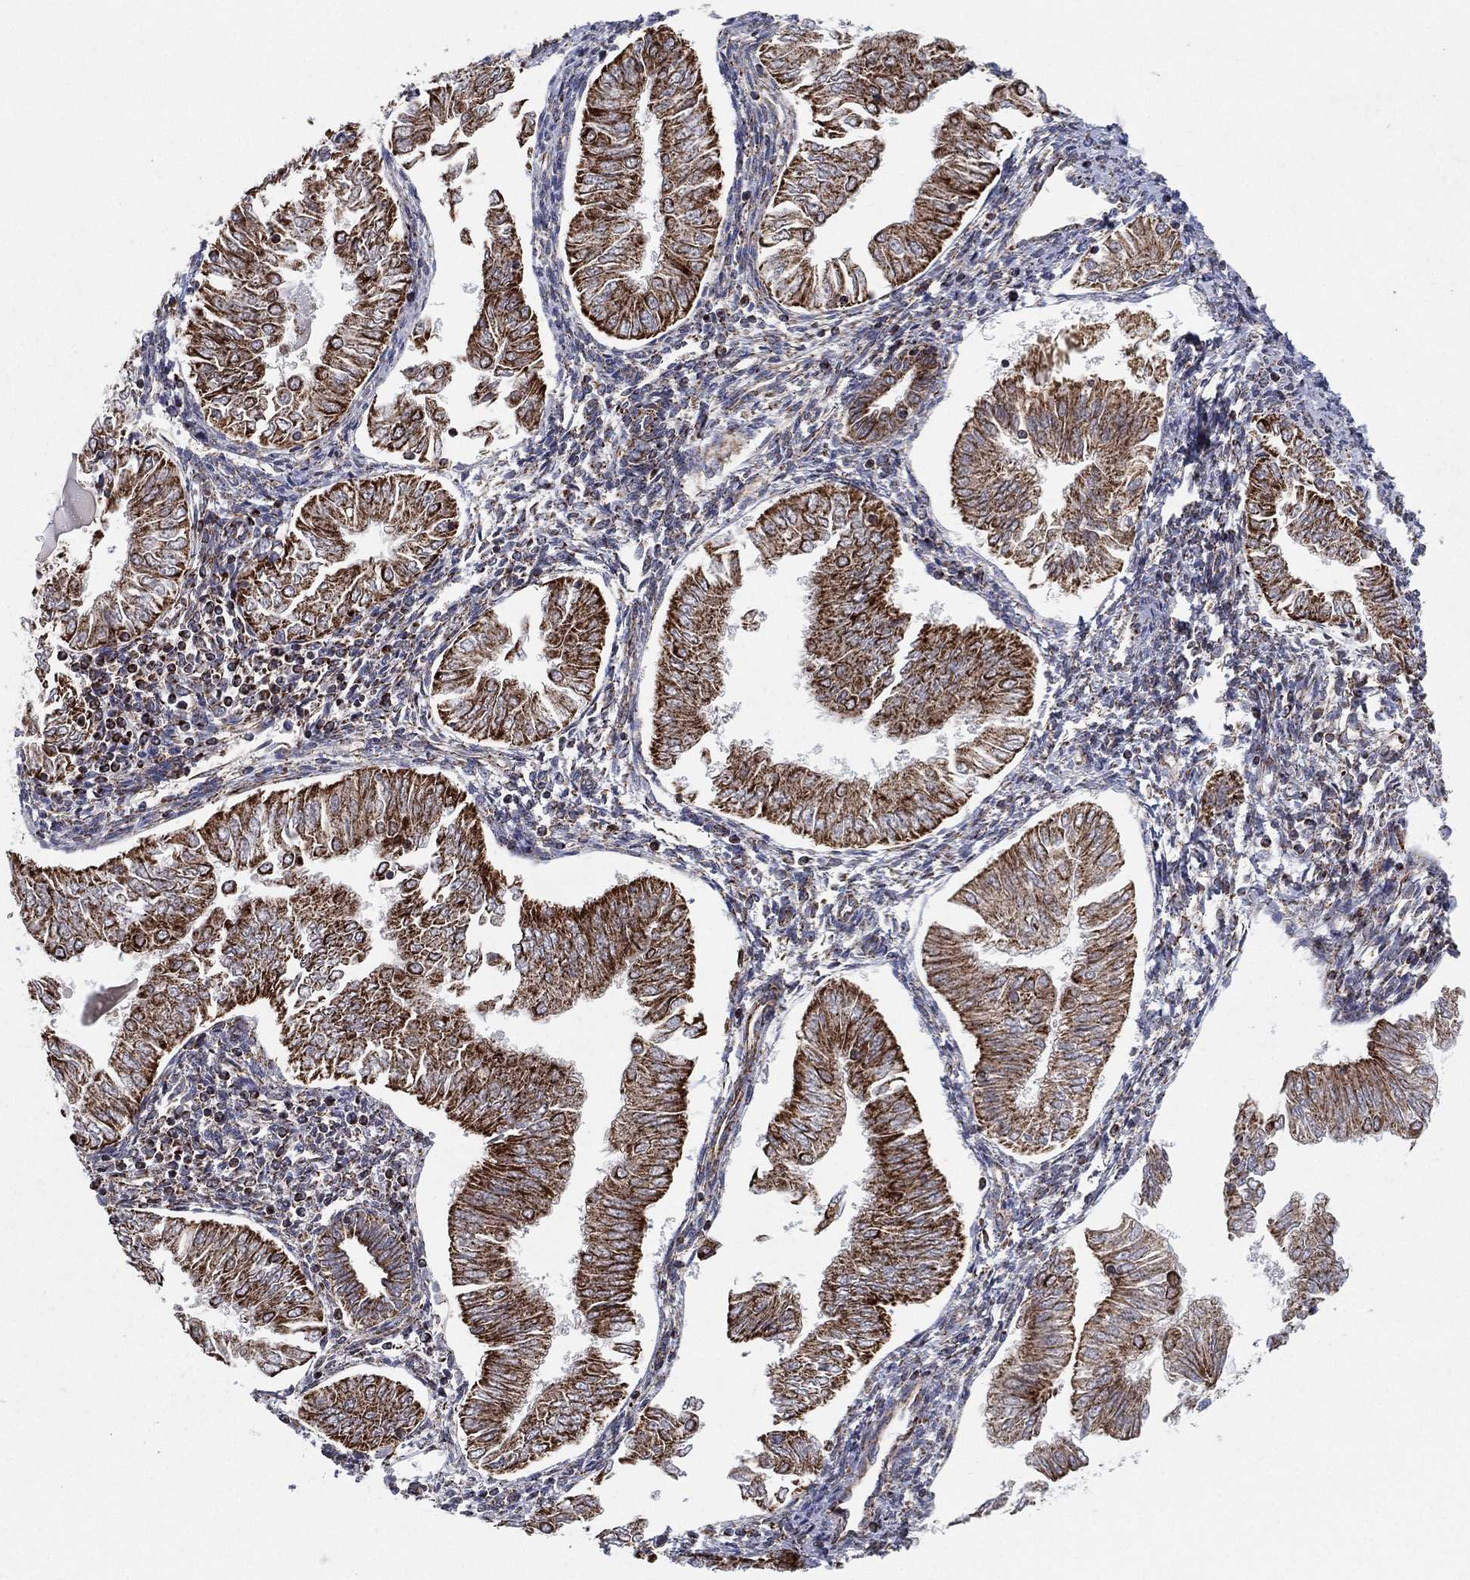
{"staining": {"intensity": "moderate", "quantity": ">75%", "location": "cytoplasmic/membranous"}, "tissue": "endometrial cancer", "cell_type": "Tumor cells", "image_type": "cancer", "snomed": [{"axis": "morphology", "description": "Adenocarcinoma, NOS"}, {"axis": "topography", "description": "Endometrium"}], "caption": "Human adenocarcinoma (endometrial) stained with a protein marker demonstrates moderate staining in tumor cells.", "gene": "PSMG4", "patient": {"sex": "female", "age": 53}}